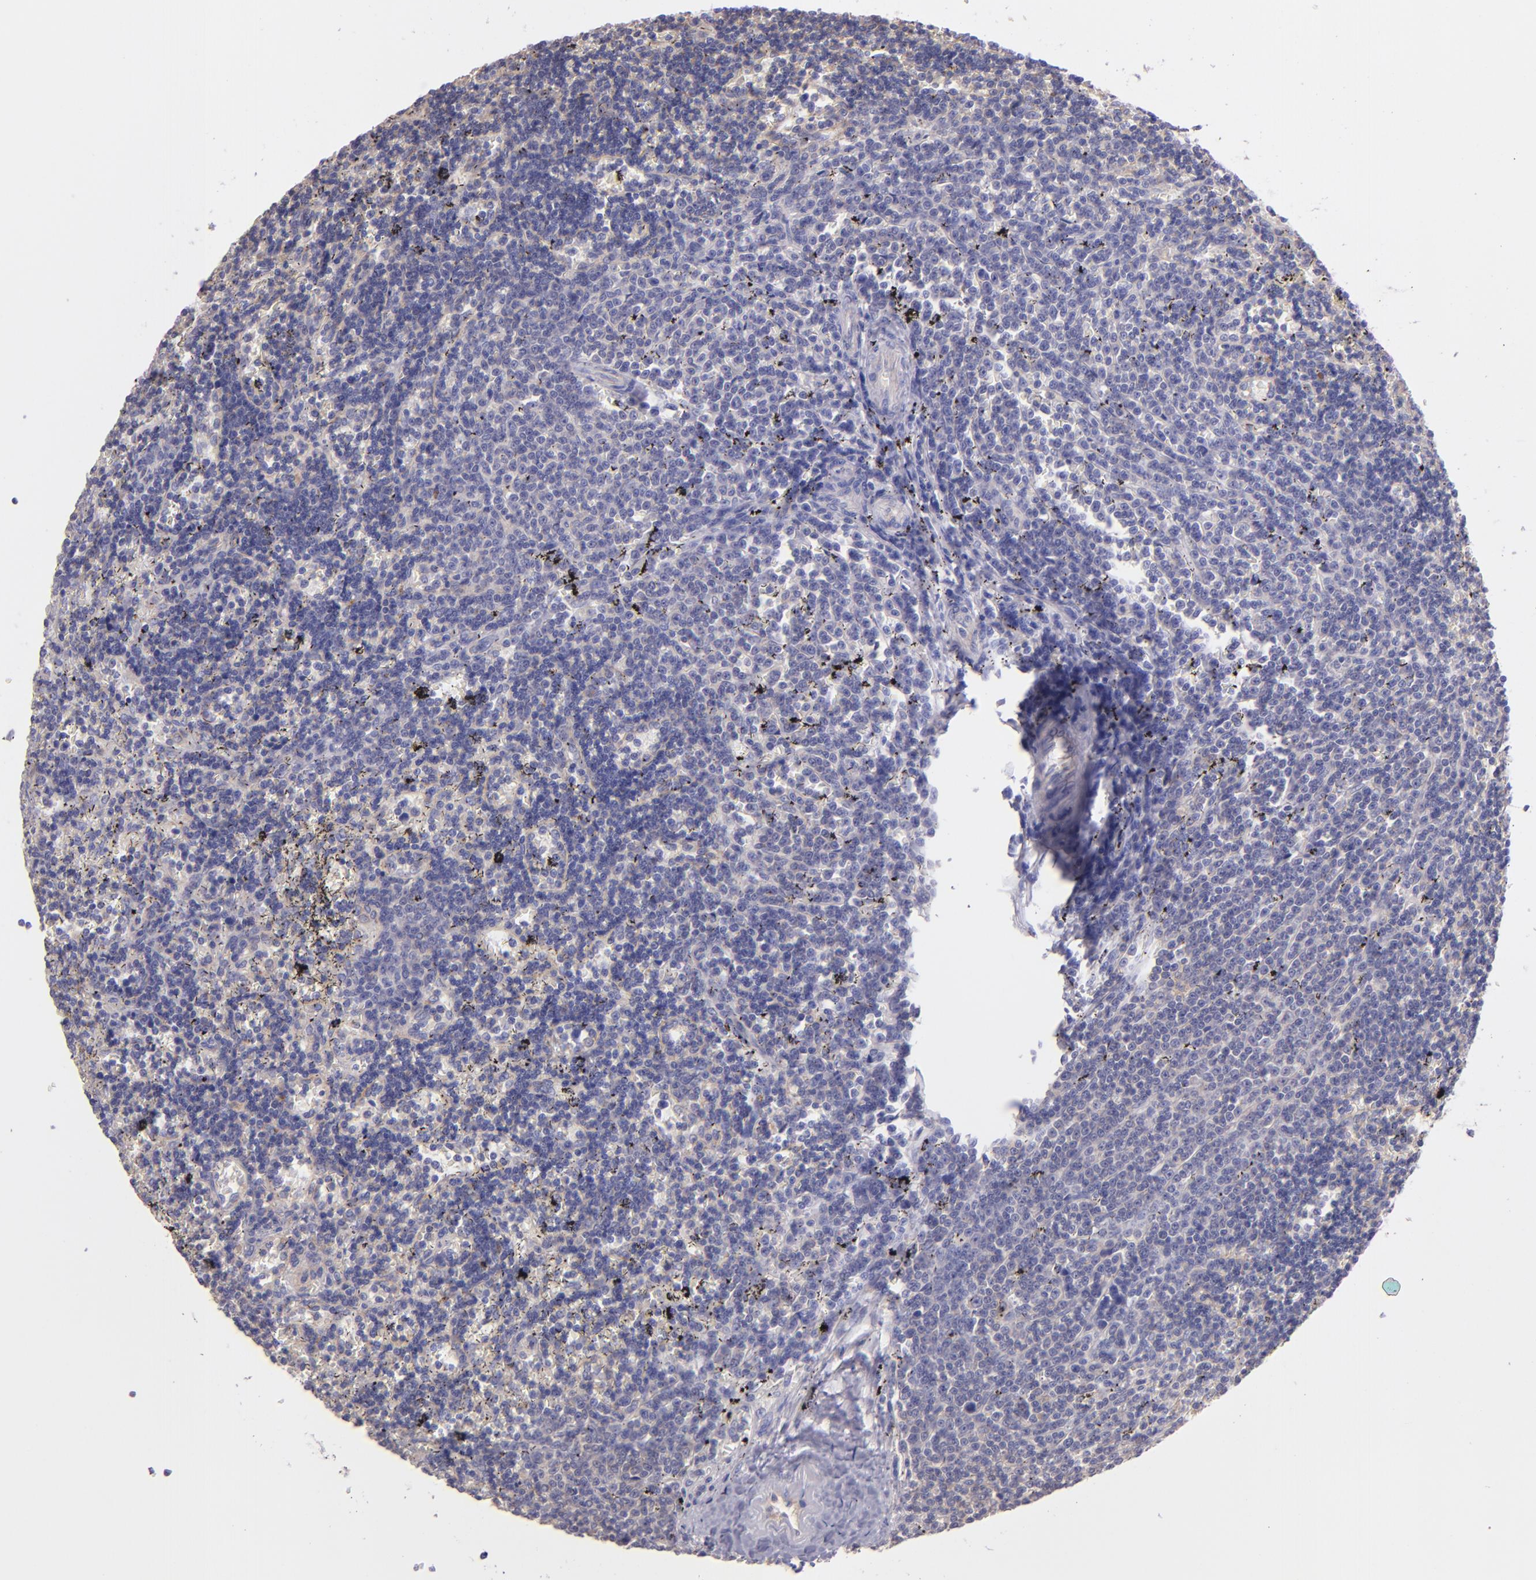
{"staining": {"intensity": "weak", "quantity": "25%-75%", "location": "cytoplasmic/membranous"}, "tissue": "lymphoma", "cell_type": "Tumor cells", "image_type": "cancer", "snomed": [{"axis": "morphology", "description": "Malignant lymphoma, non-Hodgkin's type, Low grade"}, {"axis": "topography", "description": "Spleen"}], "caption": "The photomicrograph displays immunohistochemical staining of lymphoma. There is weak cytoplasmic/membranous positivity is identified in about 25%-75% of tumor cells.", "gene": "ECE1", "patient": {"sex": "male", "age": 60}}